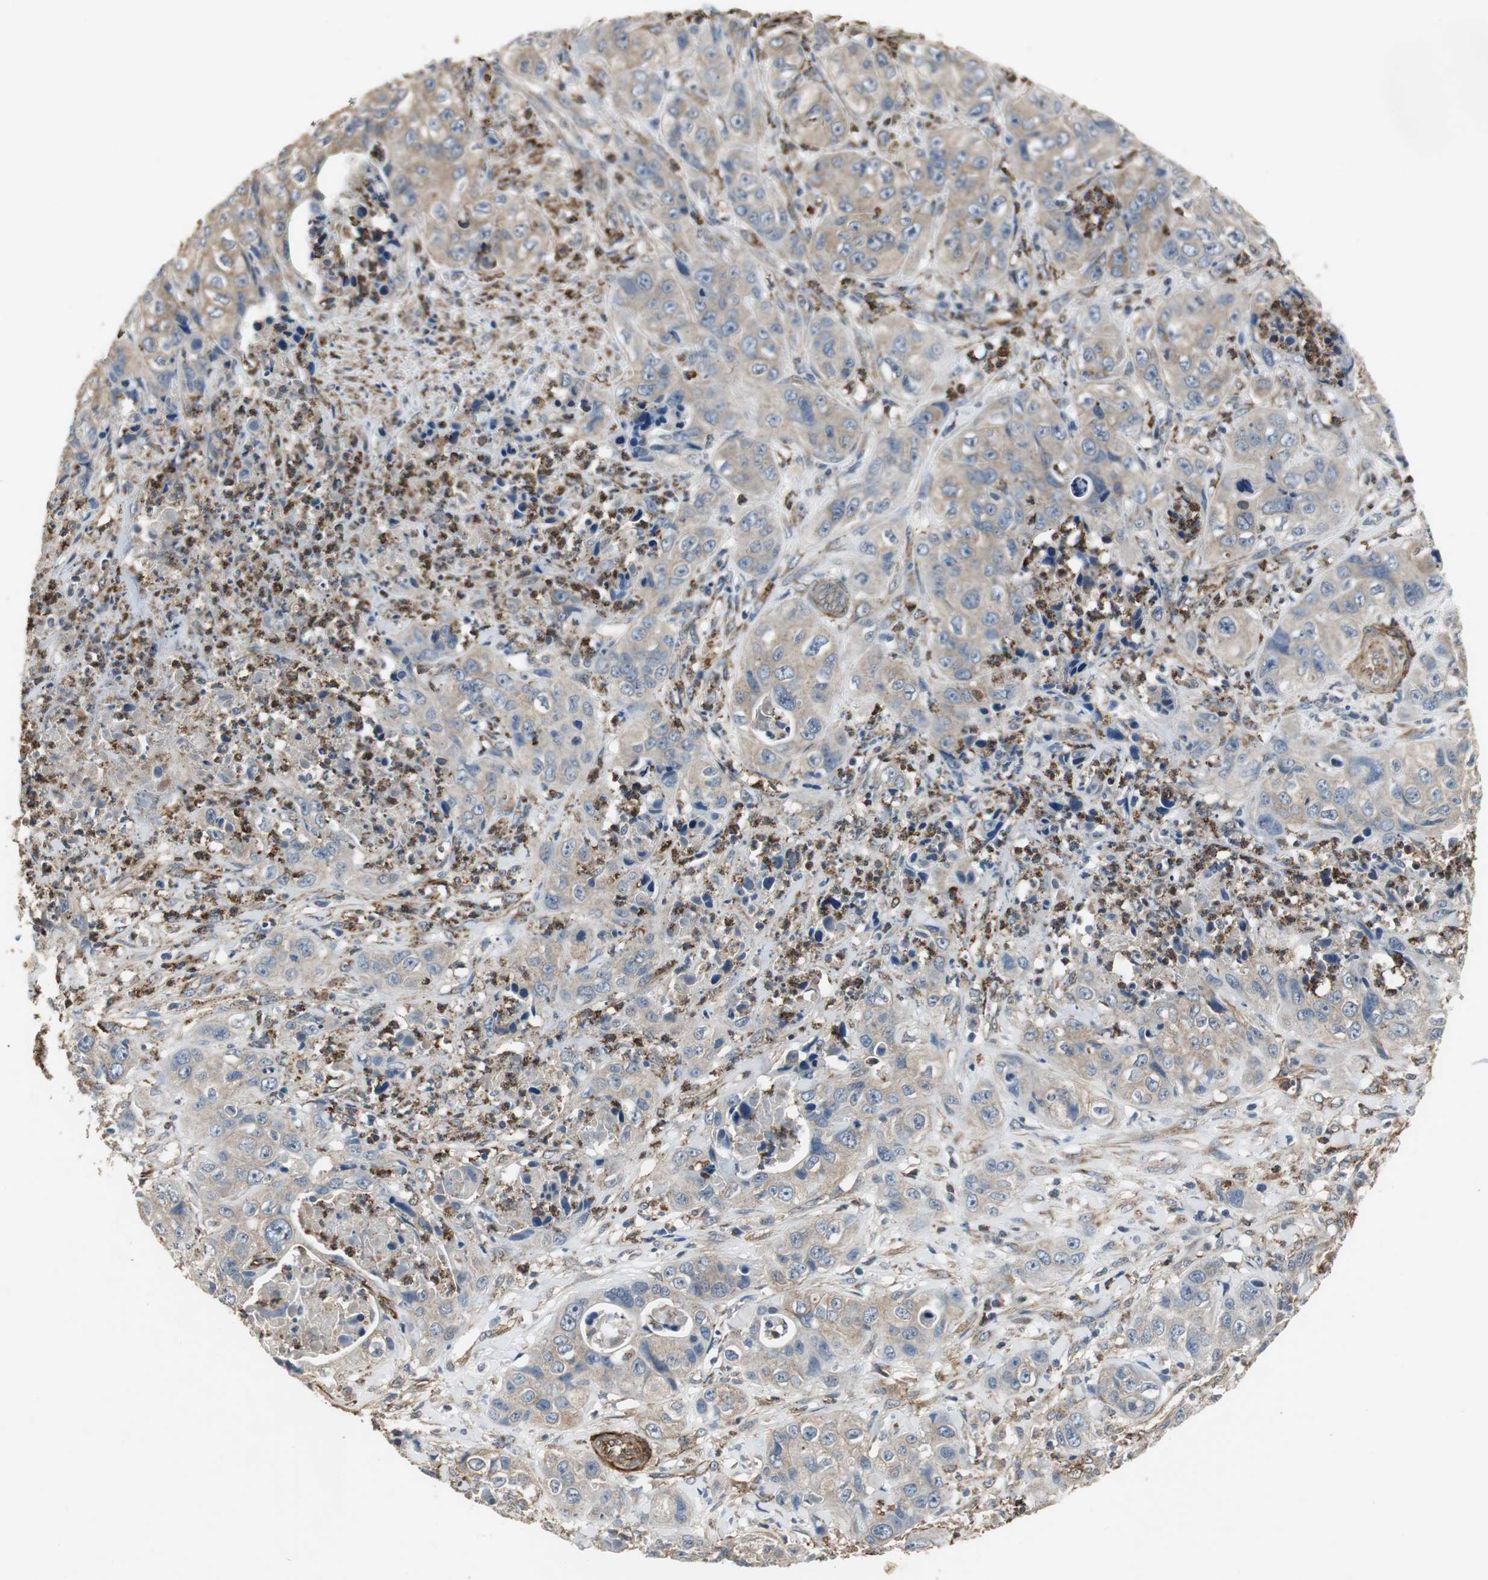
{"staining": {"intensity": "strong", "quantity": ">75%", "location": "cytoplasmic/membranous"}, "tissue": "liver cancer", "cell_type": "Tumor cells", "image_type": "cancer", "snomed": [{"axis": "morphology", "description": "Cholangiocarcinoma"}, {"axis": "topography", "description": "Liver"}], "caption": "An immunohistochemistry (IHC) micrograph of neoplastic tissue is shown. Protein staining in brown highlights strong cytoplasmic/membranous positivity in liver cholangiocarcinoma within tumor cells.", "gene": "JTB", "patient": {"sex": "female", "age": 61}}